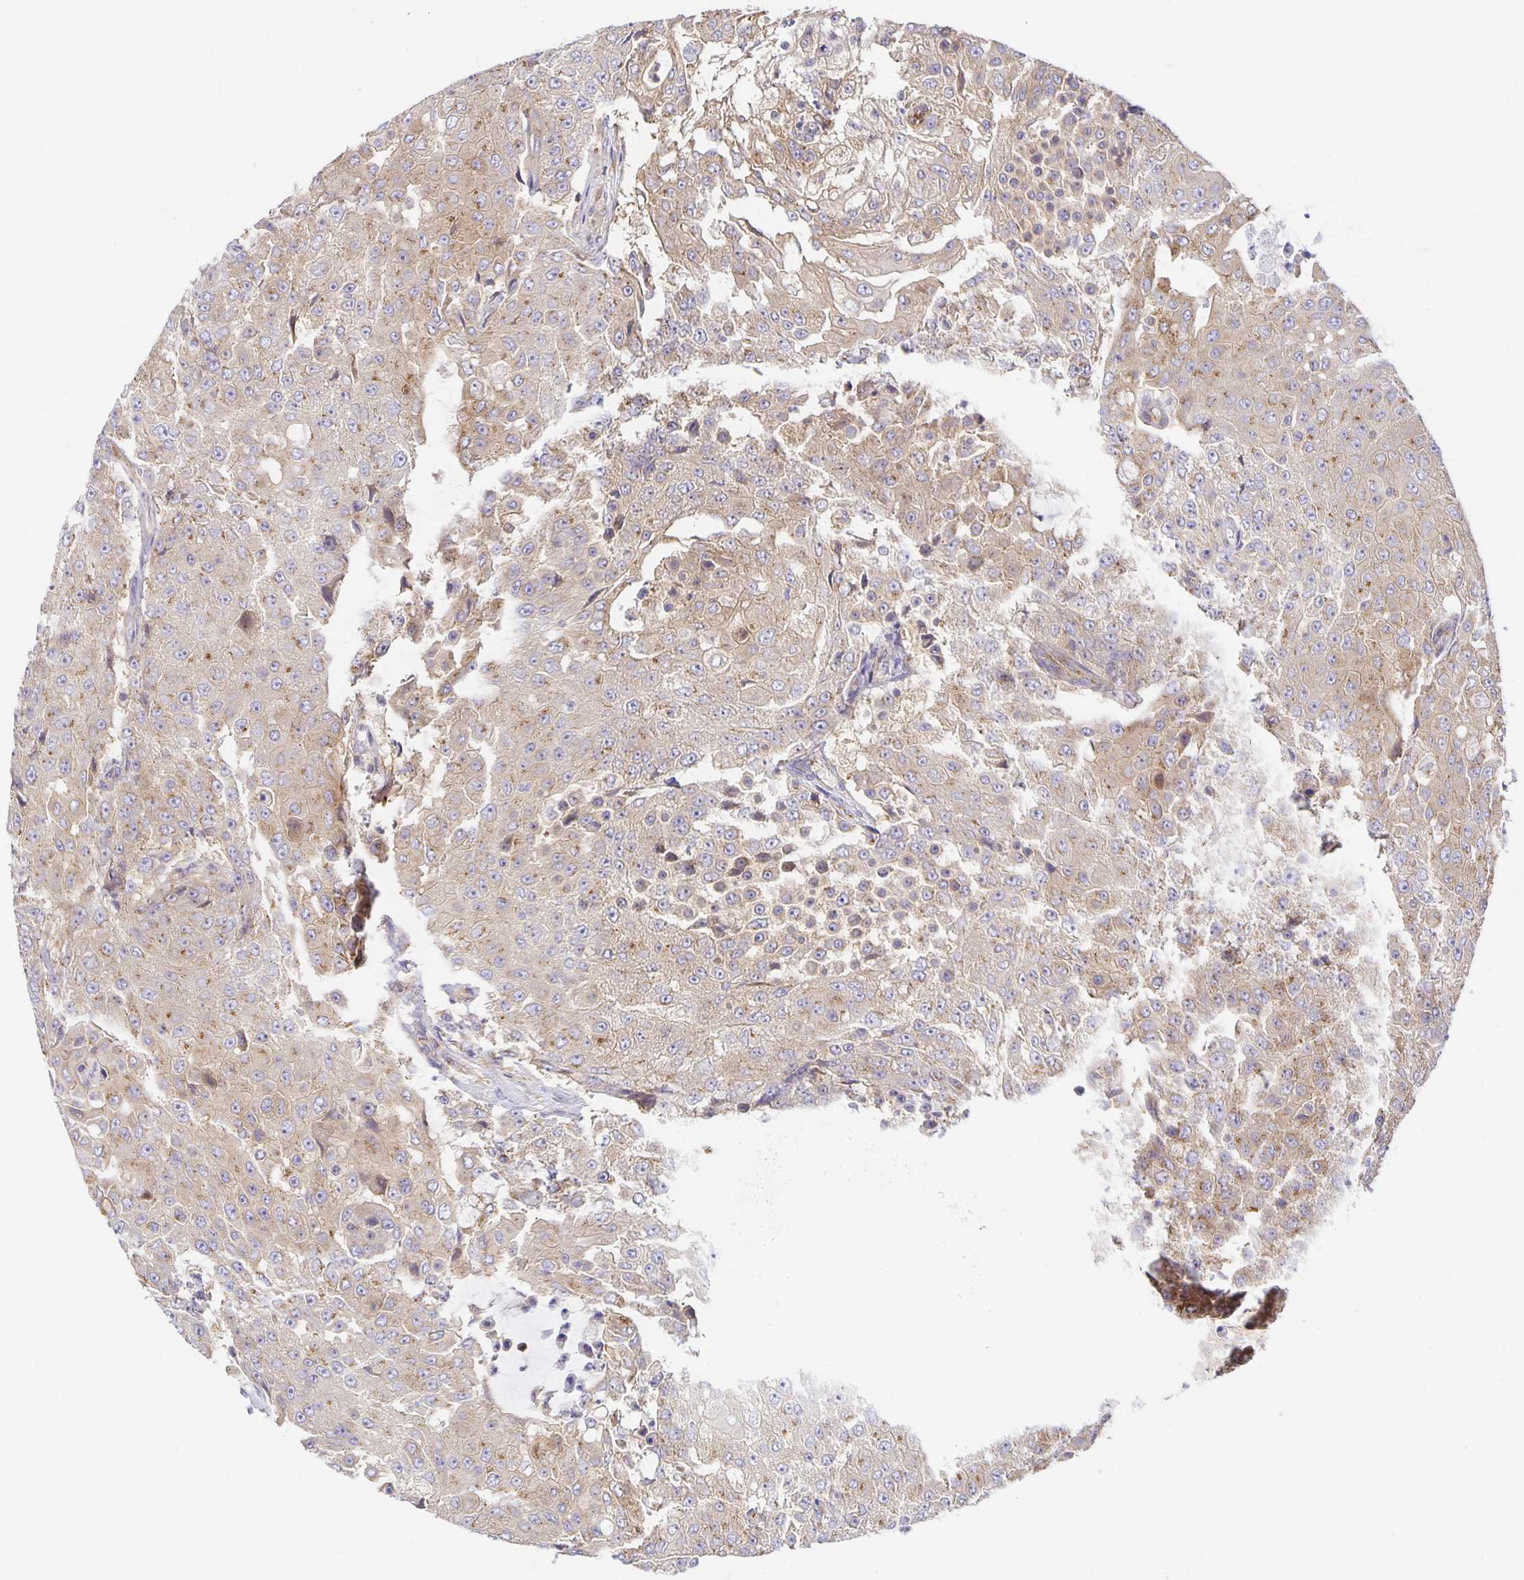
{"staining": {"intensity": "weak", "quantity": ">75%", "location": "cytoplasmic/membranous"}, "tissue": "urothelial cancer", "cell_type": "Tumor cells", "image_type": "cancer", "snomed": [{"axis": "morphology", "description": "Urothelial carcinoma, High grade"}, {"axis": "topography", "description": "Urinary bladder"}], "caption": "Immunohistochemistry image of neoplastic tissue: urothelial cancer stained using immunohistochemistry exhibits low levels of weak protein expression localized specifically in the cytoplasmic/membranous of tumor cells, appearing as a cytoplasmic/membranous brown color.", "gene": "USO1", "patient": {"sex": "female", "age": 63}}